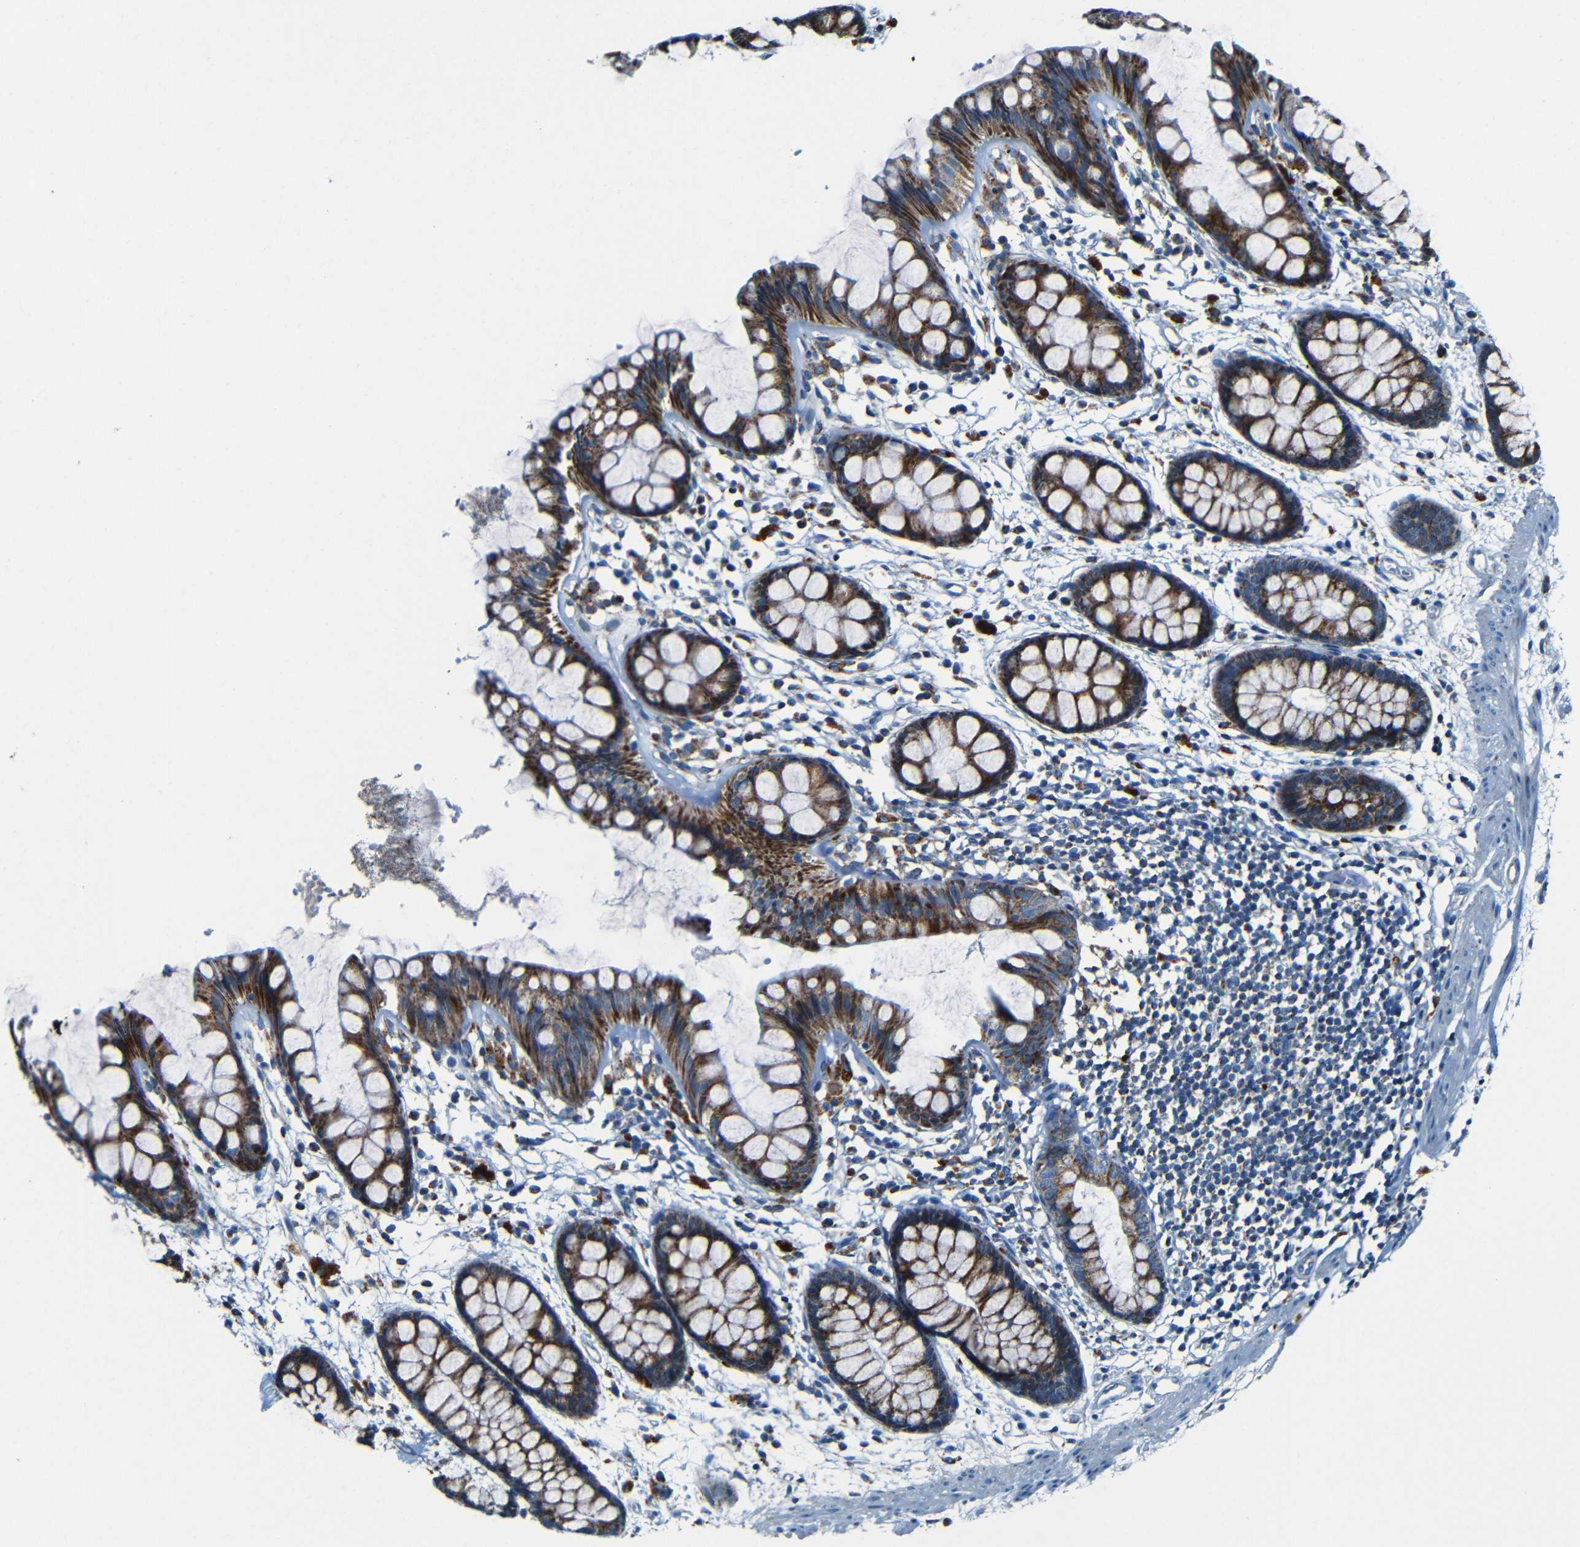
{"staining": {"intensity": "strong", "quantity": ">75%", "location": "cytoplasmic/membranous"}, "tissue": "rectum", "cell_type": "Glandular cells", "image_type": "normal", "snomed": [{"axis": "morphology", "description": "Normal tissue, NOS"}, {"axis": "topography", "description": "Rectum"}], "caption": "An immunohistochemistry (IHC) micrograph of benign tissue is shown. Protein staining in brown shows strong cytoplasmic/membranous positivity in rectum within glandular cells. The staining is performed using DAB brown chromogen to label protein expression. The nuclei are counter-stained blue using hematoxylin.", "gene": "WSCD2", "patient": {"sex": "female", "age": 66}}